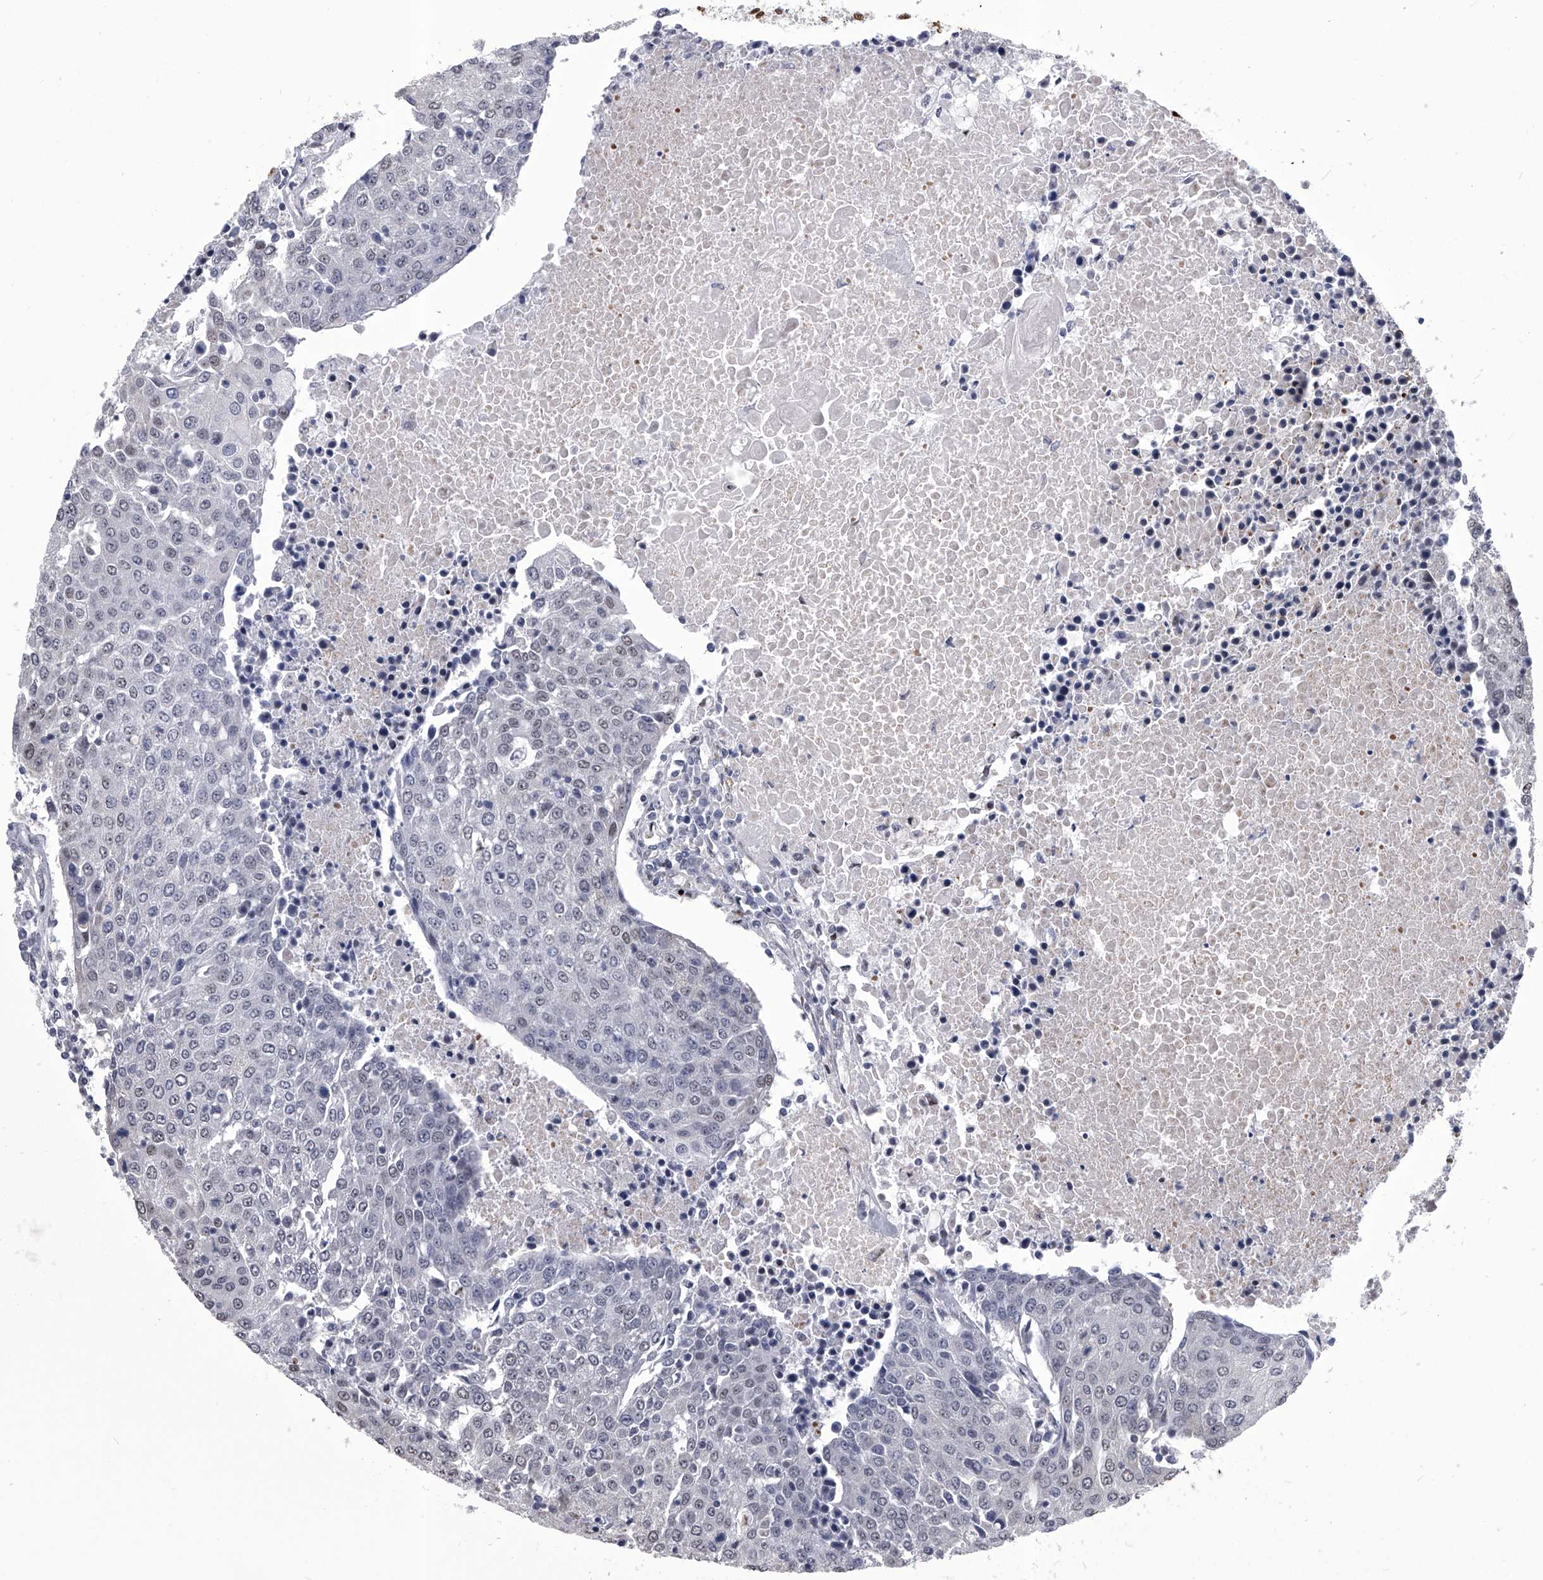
{"staining": {"intensity": "weak", "quantity": "<25%", "location": "nuclear"}, "tissue": "urothelial cancer", "cell_type": "Tumor cells", "image_type": "cancer", "snomed": [{"axis": "morphology", "description": "Urothelial carcinoma, High grade"}, {"axis": "topography", "description": "Urinary bladder"}], "caption": "Immunohistochemistry (IHC) of human urothelial cancer exhibits no staining in tumor cells.", "gene": "CMTR1", "patient": {"sex": "female", "age": 85}}